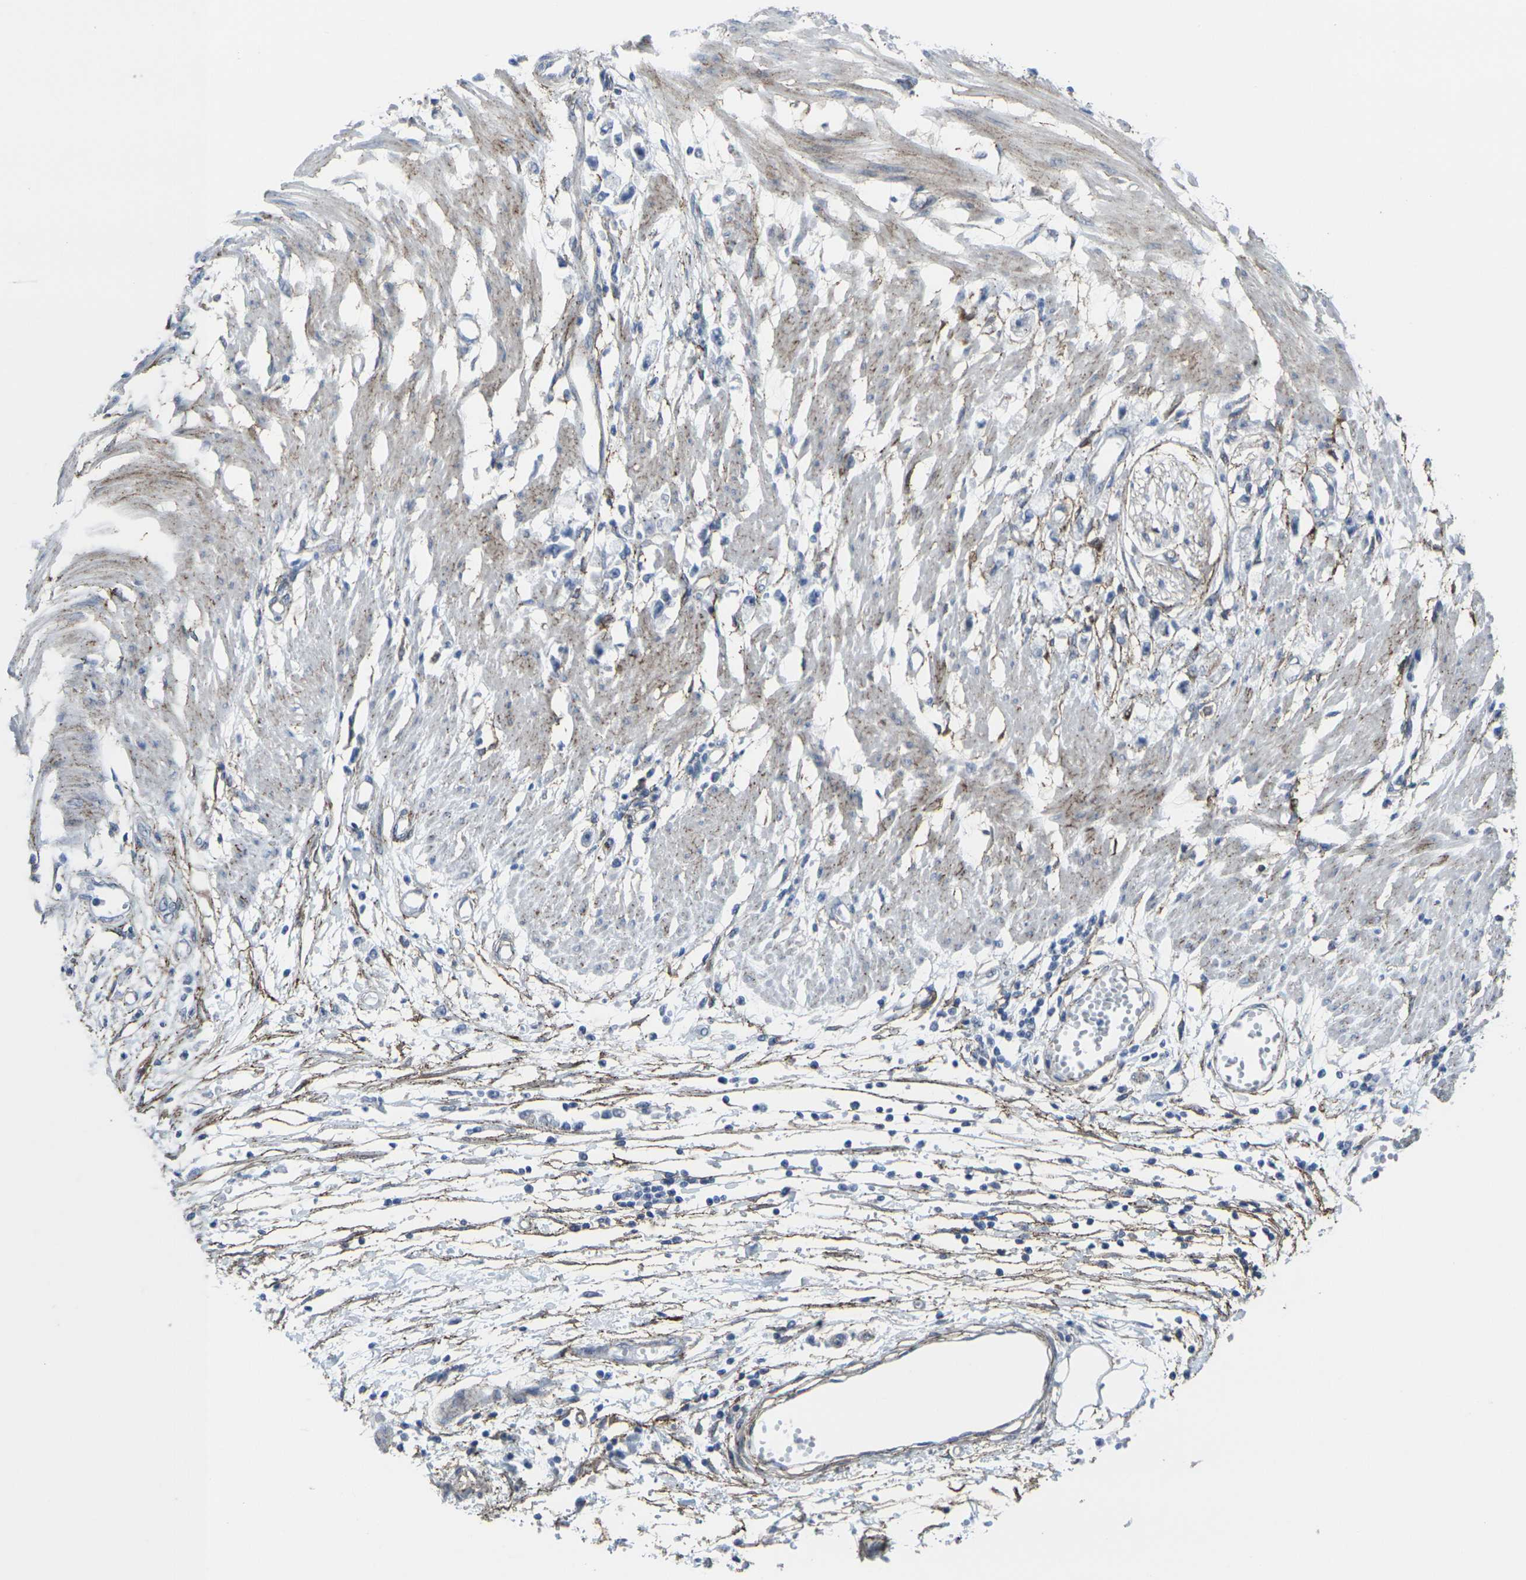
{"staining": {"intensity": "negative", "quantity": "none", "location": "none"}, "tissue": "stomach cancer", "cell_type": "Tumor cells", "image_type": "cancer", "snomed": [{"axis": "morphology", "description": "Adenocarcinoma, NOS"}, {"axis": "topography", "description": "Stomach"}], "caption": "There is no significant expression in tumor cells of stomach cancer. (DAB (3,3'-diaminobenzidine) immunohistochemistry visualized using brightfield microscopy, high magnification).", "gene": "CDH11", "patient": {"sex": "female", "age": 59}}